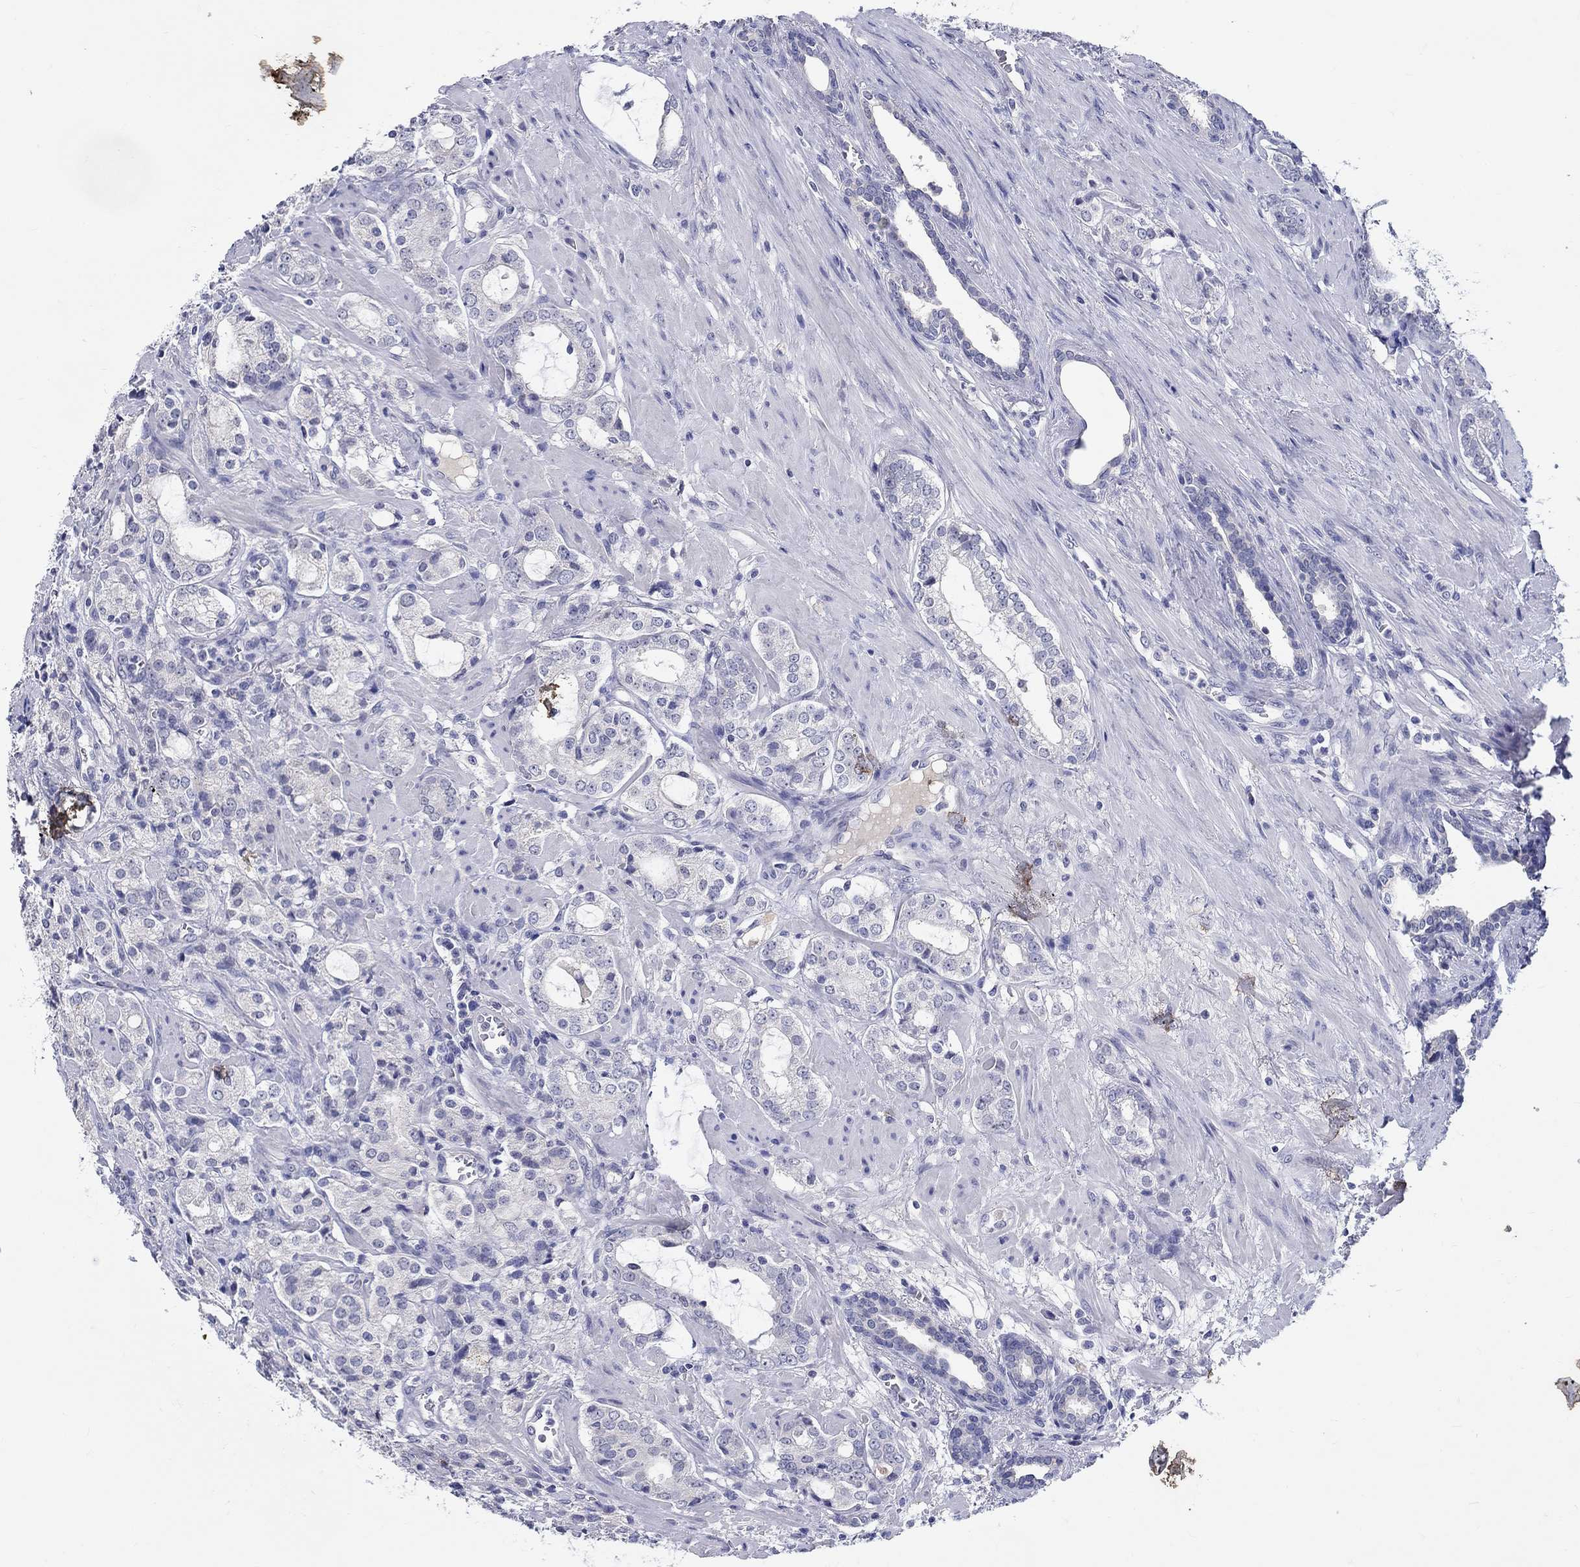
{"staining": {"intensity": "negative", "quantity": "none", "location": "none"}, "tissue": "prostate cancer", "cell_type": "Tumor cells", "image_type": "cancer", "snomed": [{"axis": "morphology", "description": "Adenocarcinoma, NOS"}, {"axis": "topography", "description": "Prostate"}], "caption": "IHC image of neoplastic tissue: human prostate cancer (adenocarcinoma) stained with DAB (3,3'-diaminobenzidine) displays no significant protein positivity in tumor cells.", "gene": "SLC30A3", "patient": {"sex": "male", "age": 66}}